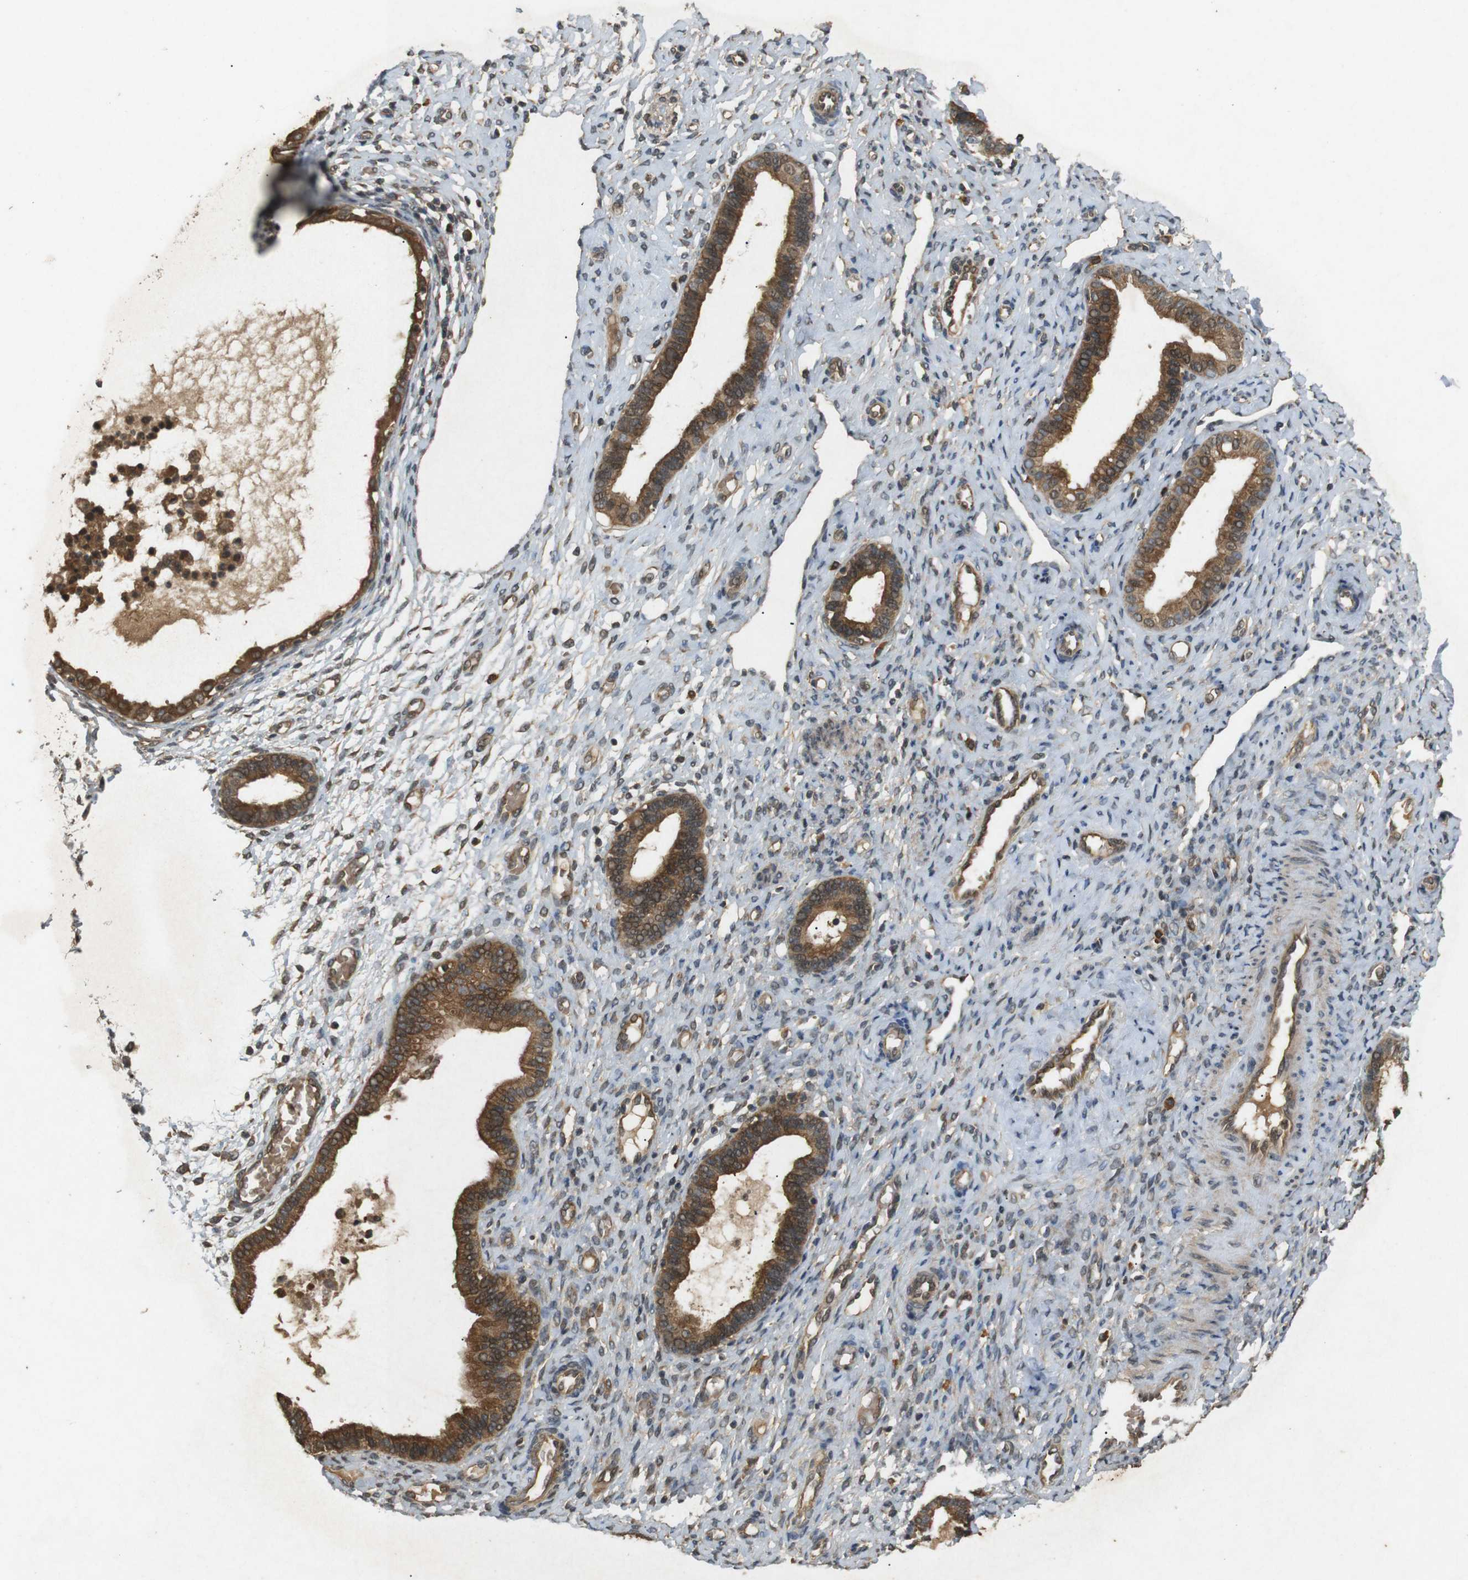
{"staining": {"intensity": "moderate", "quantity": "25%-75%", "location": "cytoplasmic/membranous"}, "tissue": "endometrium", "cell_type": "Cells in endometrial stroma", "image_type": "normal", "snomed": [{"axis": "morphology", "description": "Normal tissue, NOS"}, {"axis": "topography", "description": "Endometrium"}], "caption": "Immunohistochemical staining of unremarkable endometrium demonstrates medium levels of moderate cytoplasmic/membranous positivity in approximately 25%-75% of cells in endometrial stroma.", "gene": "TAP1", "patient": {"sex": "female", "age": 61}}